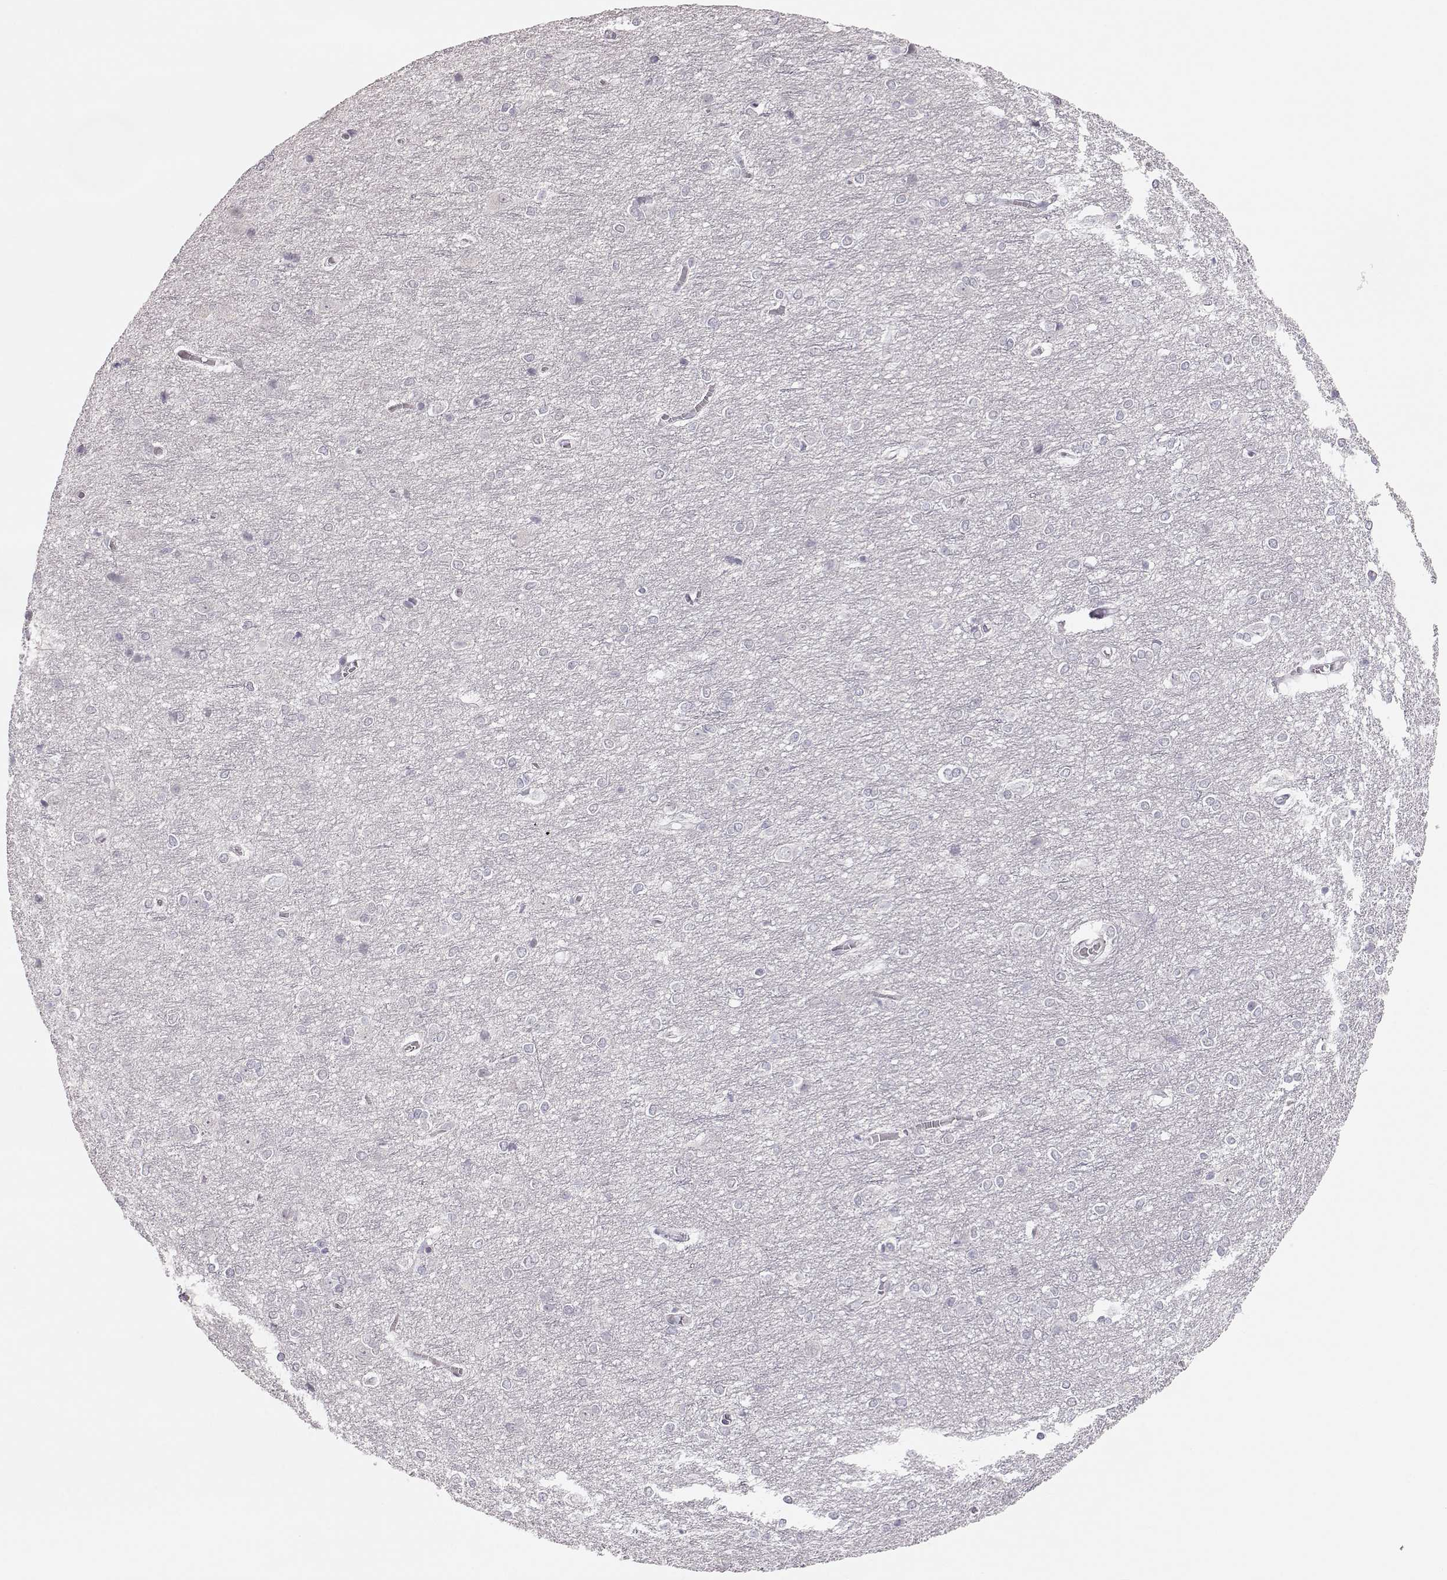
{"staining": {"intensity": "negative", "quantity": "none", "location": "none"}, "tissue": "cerebral cortex", "cell_type": "Endothelial cells", "image_type": "normal", "snomed": [{"axis": "morphology", "description": "Normal tissue, NOS"}, {"axis": "topography", "description": "Cerebral cortex"}], "caption": "DAB (3,3'-diaminobenzidine) immunohistochemical staining of normal cerebral cortex exhibits no significant expression in endothelial cells.", "gene": "FAM205A", "patient": {"sex": "male", "age": 37}}